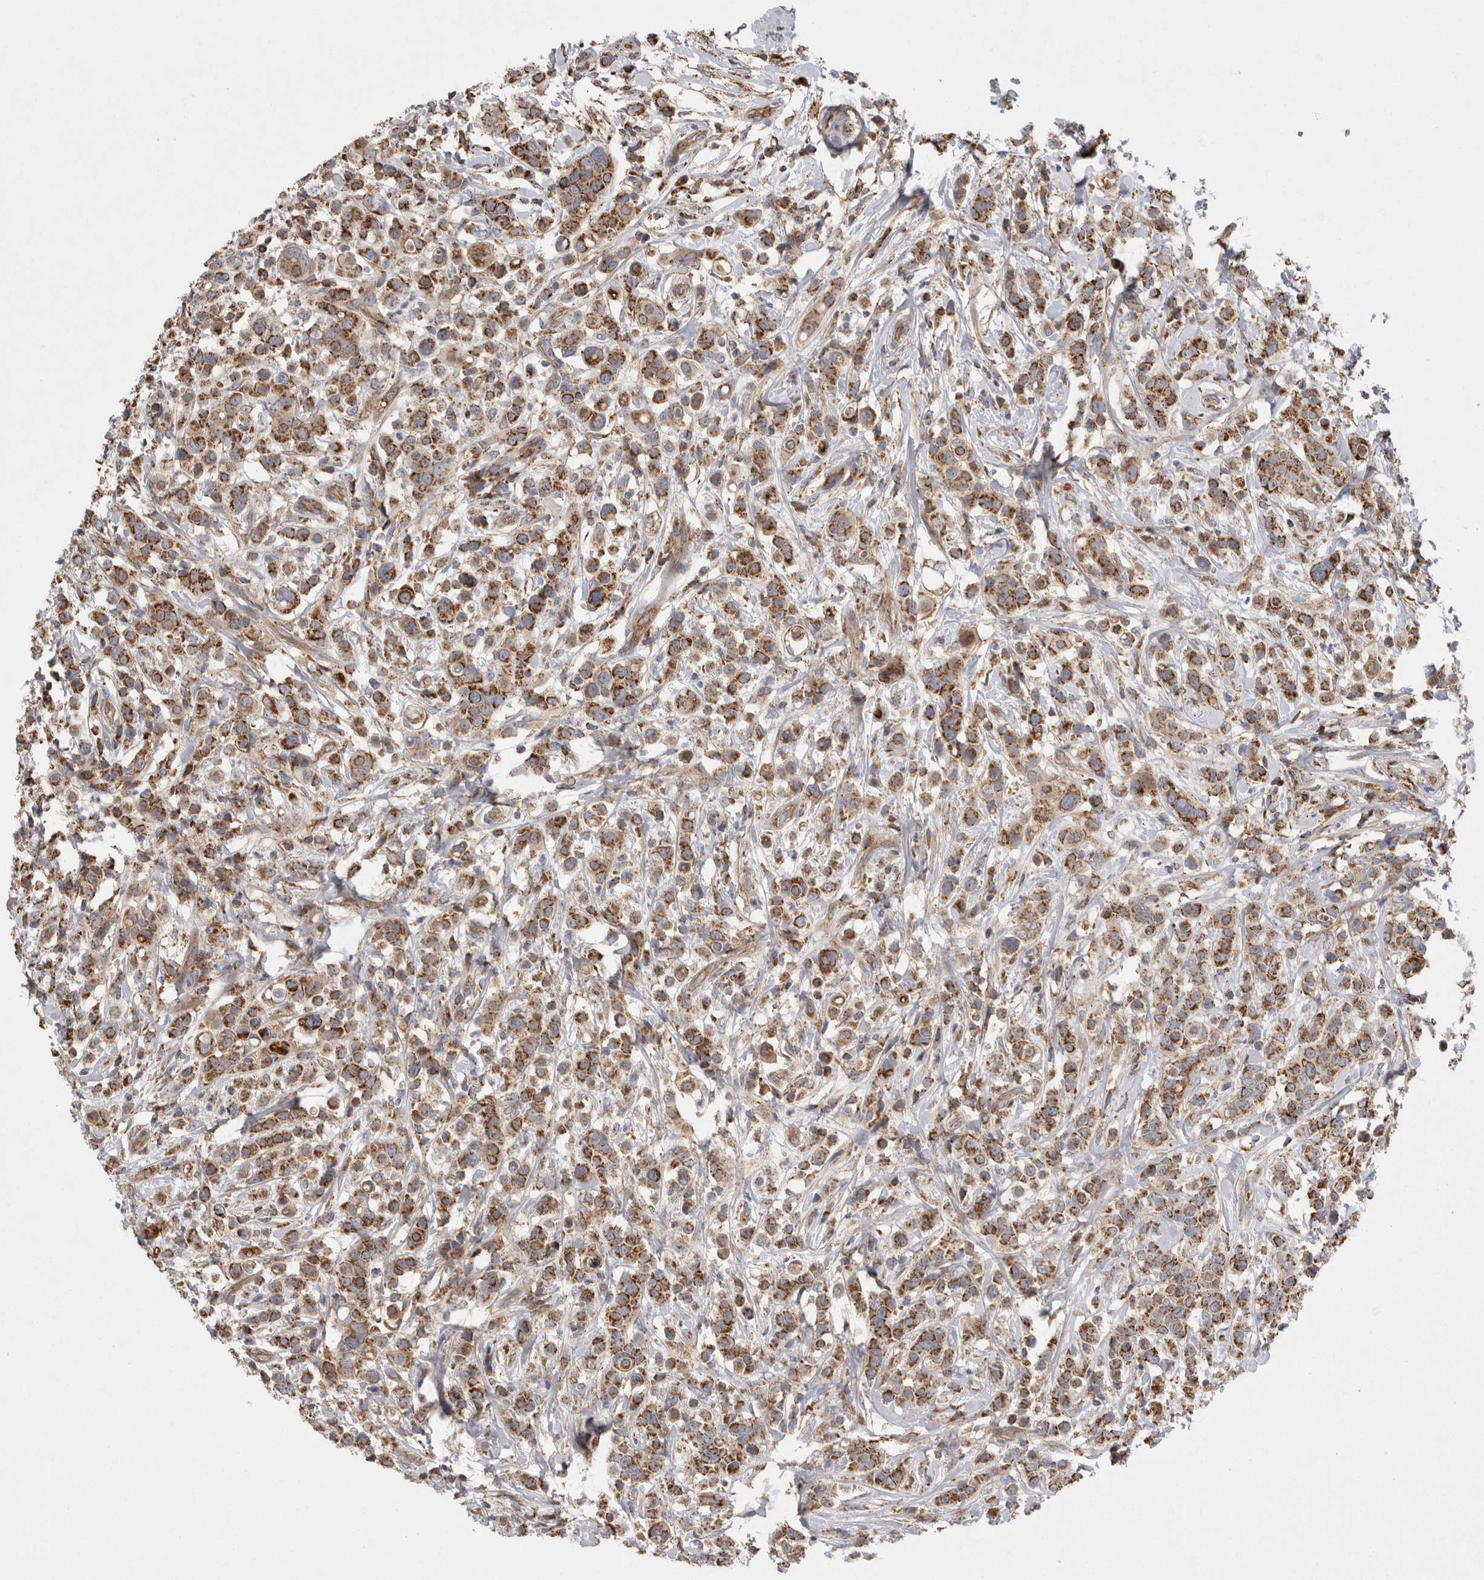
{"staining": {"intensity": "strong", "quantity": ">75%", "location": "cytoplasmic/membranous"}, "tissue": "breast cancer", "cell_type": "Tumor cells", "image_type": "cancer", "snomed": [{"axis": "morphology", "description": "Duct carcinoma"}, {"axis": "topography", "description": "Breast"}], "caption": "Breast invasive ductal carcinoma stained with a protein marker shows strong staining in tumor cells.", "gene": "DARS2", "patient": {"sex": "female", "age": 27}}